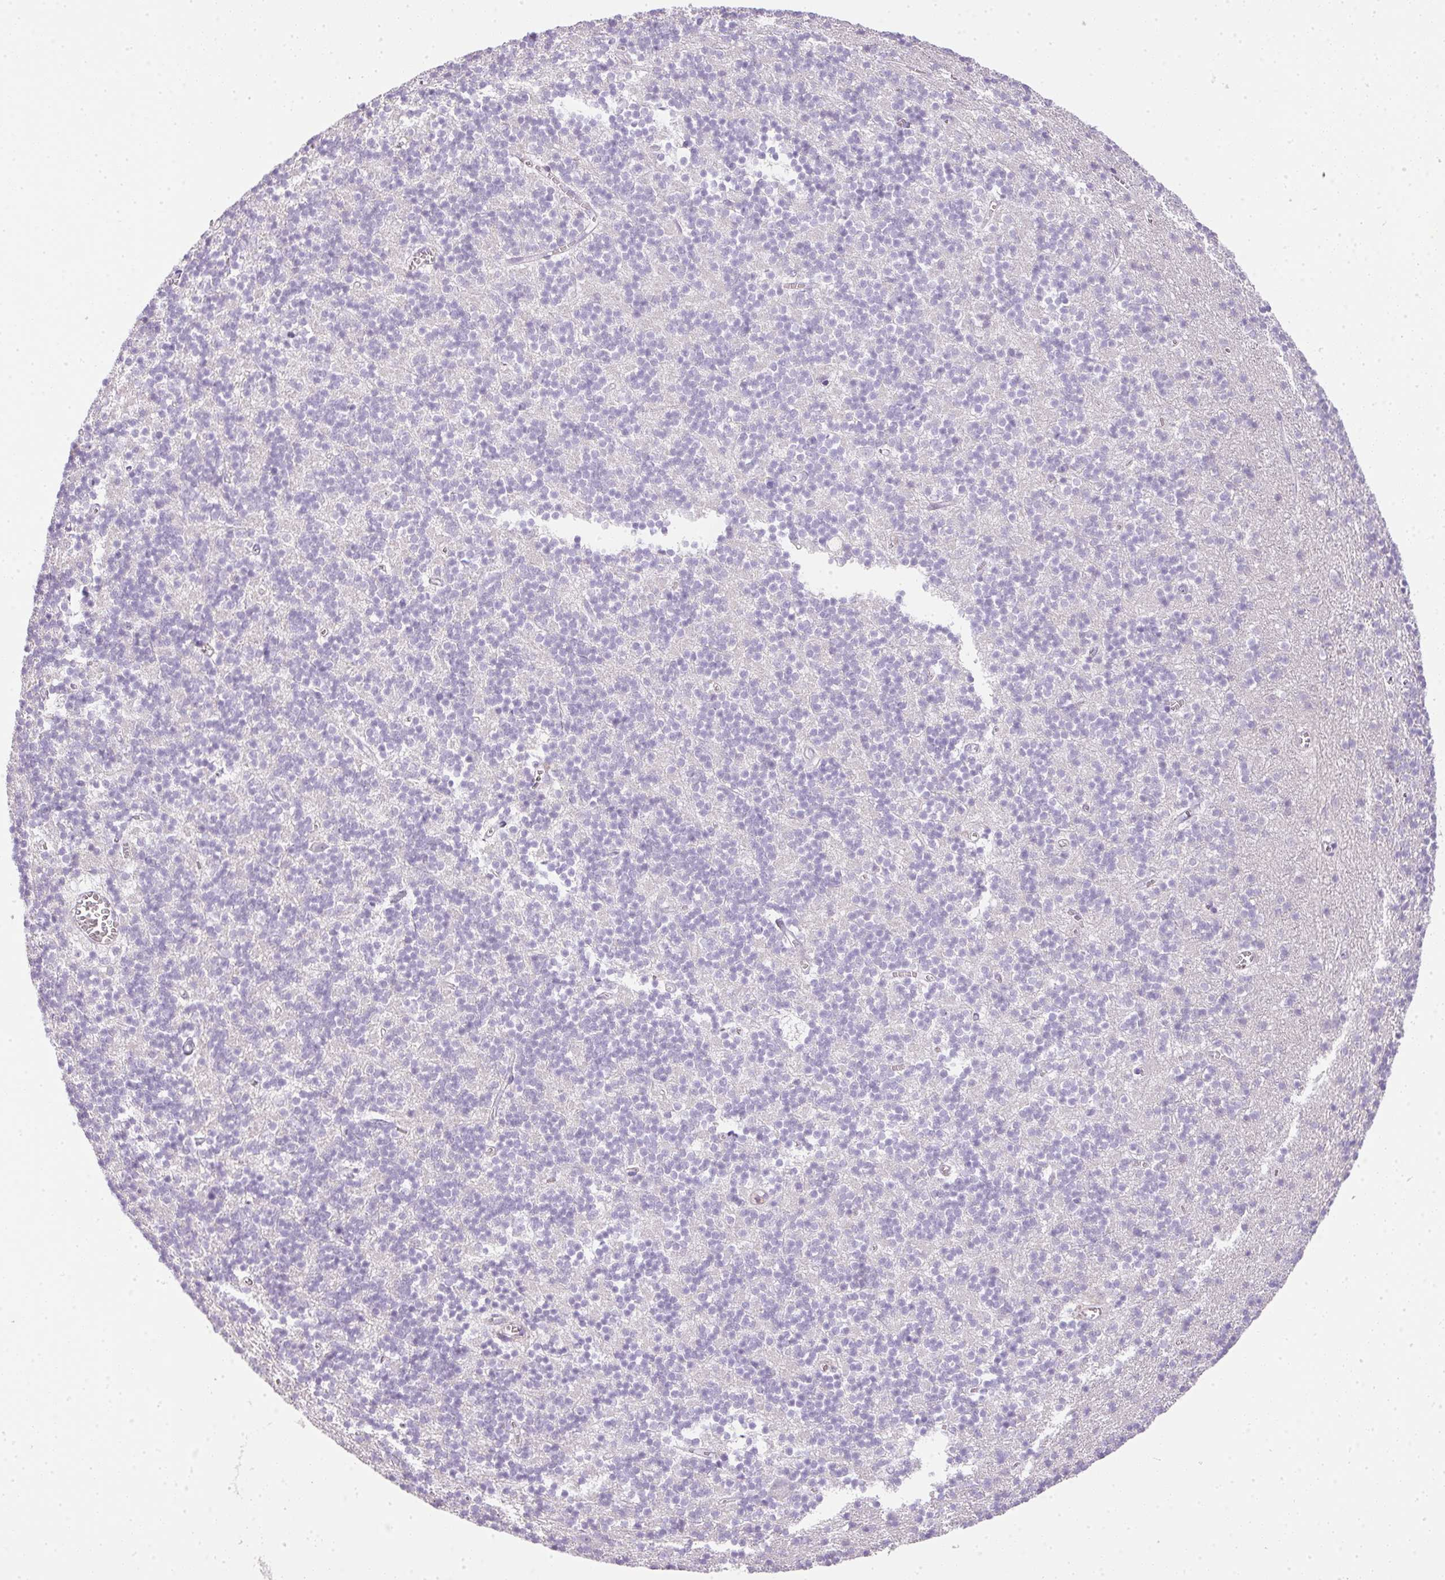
{"staining": {"intensity": "negative", "quantity": "none", "location": "none"}, "tissue": "cerebellum", "cell_type": "Cells in granular layer", "image_type": "normal", "snomed": [{"axis": "morphology", "description": "Normal tissue, NOS"}, {"axis": "topography", "description": "Cerebellum"}], "caption": "Histopathology image shows no significant protein expression in cells in granular layer of benign cerebellum.", "gene": "RAX2", "patient": {"sex": "male", "age": 54}}